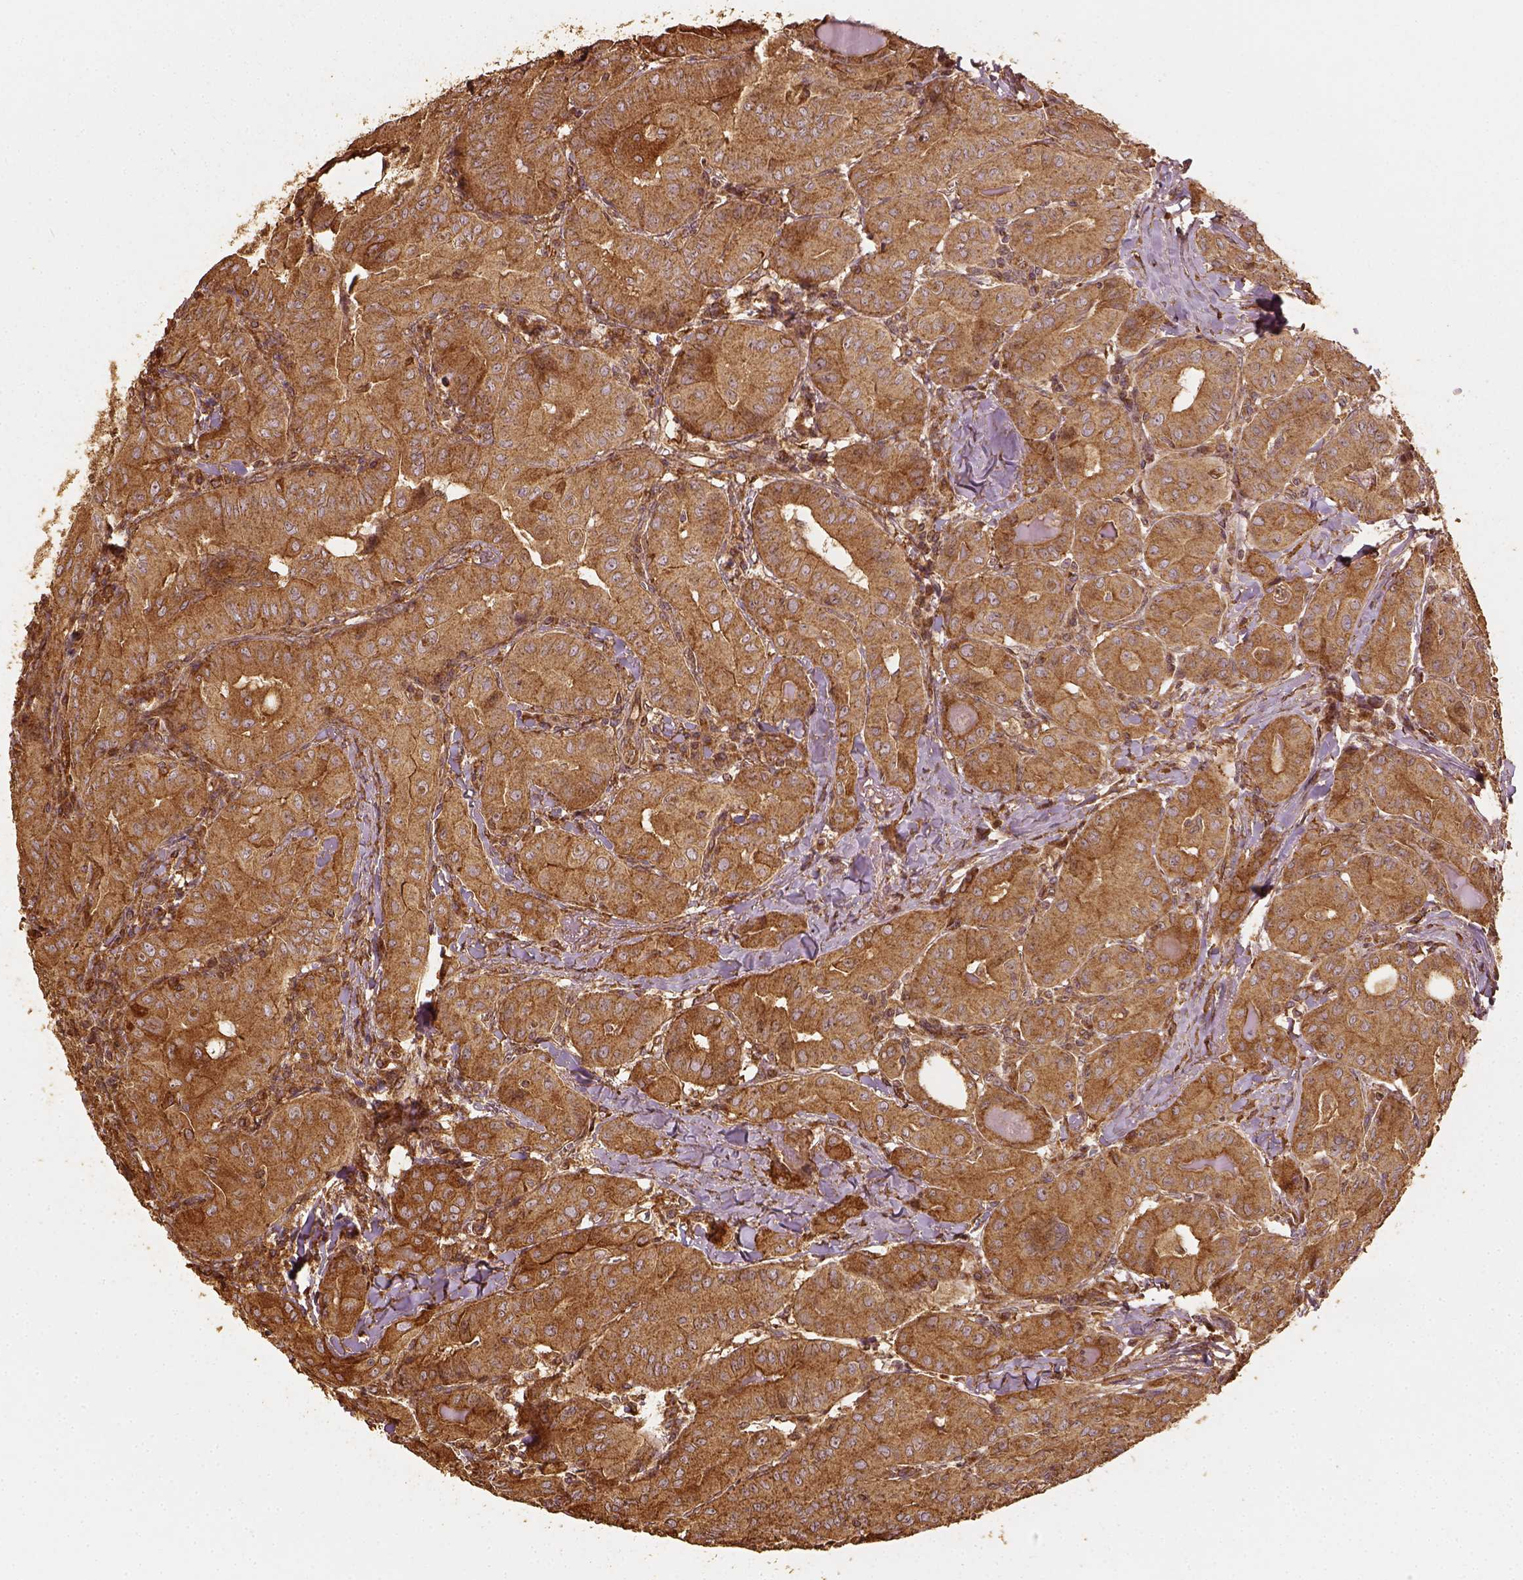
{"staining": {"intensity": "strong", "quantity": ">75%", "location": "cytoplasmic/membranous"}, "tissue": "thyroid cancer", "cell_type": "Tumor cells", "image_type": "cancer", "snomed": [{"axis": "morphology", "description": "Papillary adenocarcinoma, NOS"}, {"axis": "topography", "description": "Thyroid gland"}], "caption": "Brown immunohistochemical staining in human thyroid papillary adenocarcinoma exhibits strong cytoplasmic/membranous staining in approximately >75% of tumor cells. The protein is shown in brown color, while the nuclei are stained blue.", "gene": "VEGFA", "patient": {"sex": "female", "age": 37}}